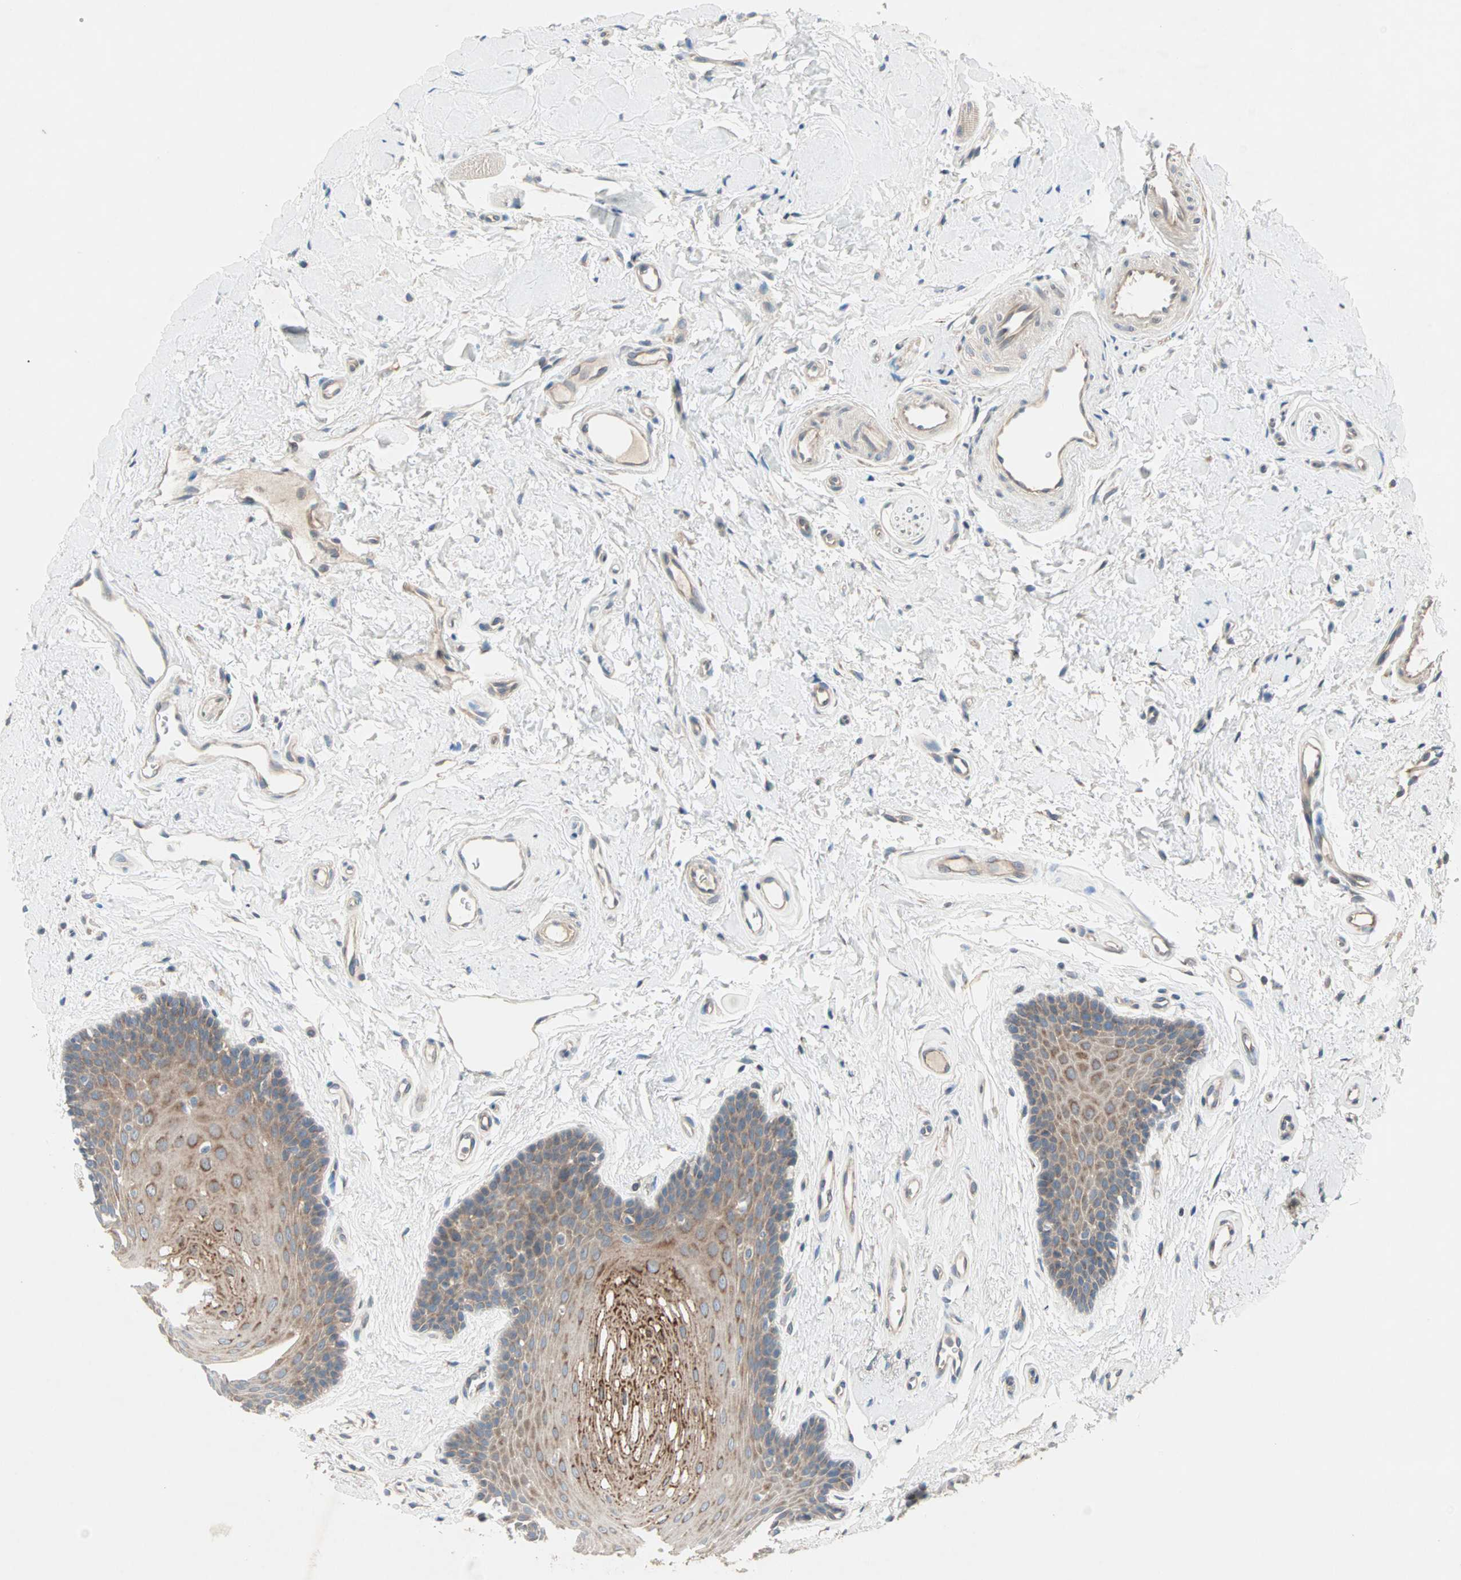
{"staining": {"intensity": "moderate", "quantity": ">75%", "location": "cytoplasmic/membranous"}, "tissue": "oral mucosa", "cell_type": "Squamous epithelial cells", "image_type": "normal", "snomed": [{"axis": "morphology", "description": "Normal tissue, NOS"}, {"axis": "topography", "description": "Oral tissue"}], "caption": "Protein positivity by IHC reveals moderate cytoplasmic/membranous positivity in about >75% of squamous epithelial cells in normal oral mucosa. (Stains: DAB (3,3'-diaminobenzidine) in brown, nuclei in blue, Microscopy: brightfield microscopy at high magnification).", "gene": "PDE8A", "patient": {"sex": "male", "age": 62}}